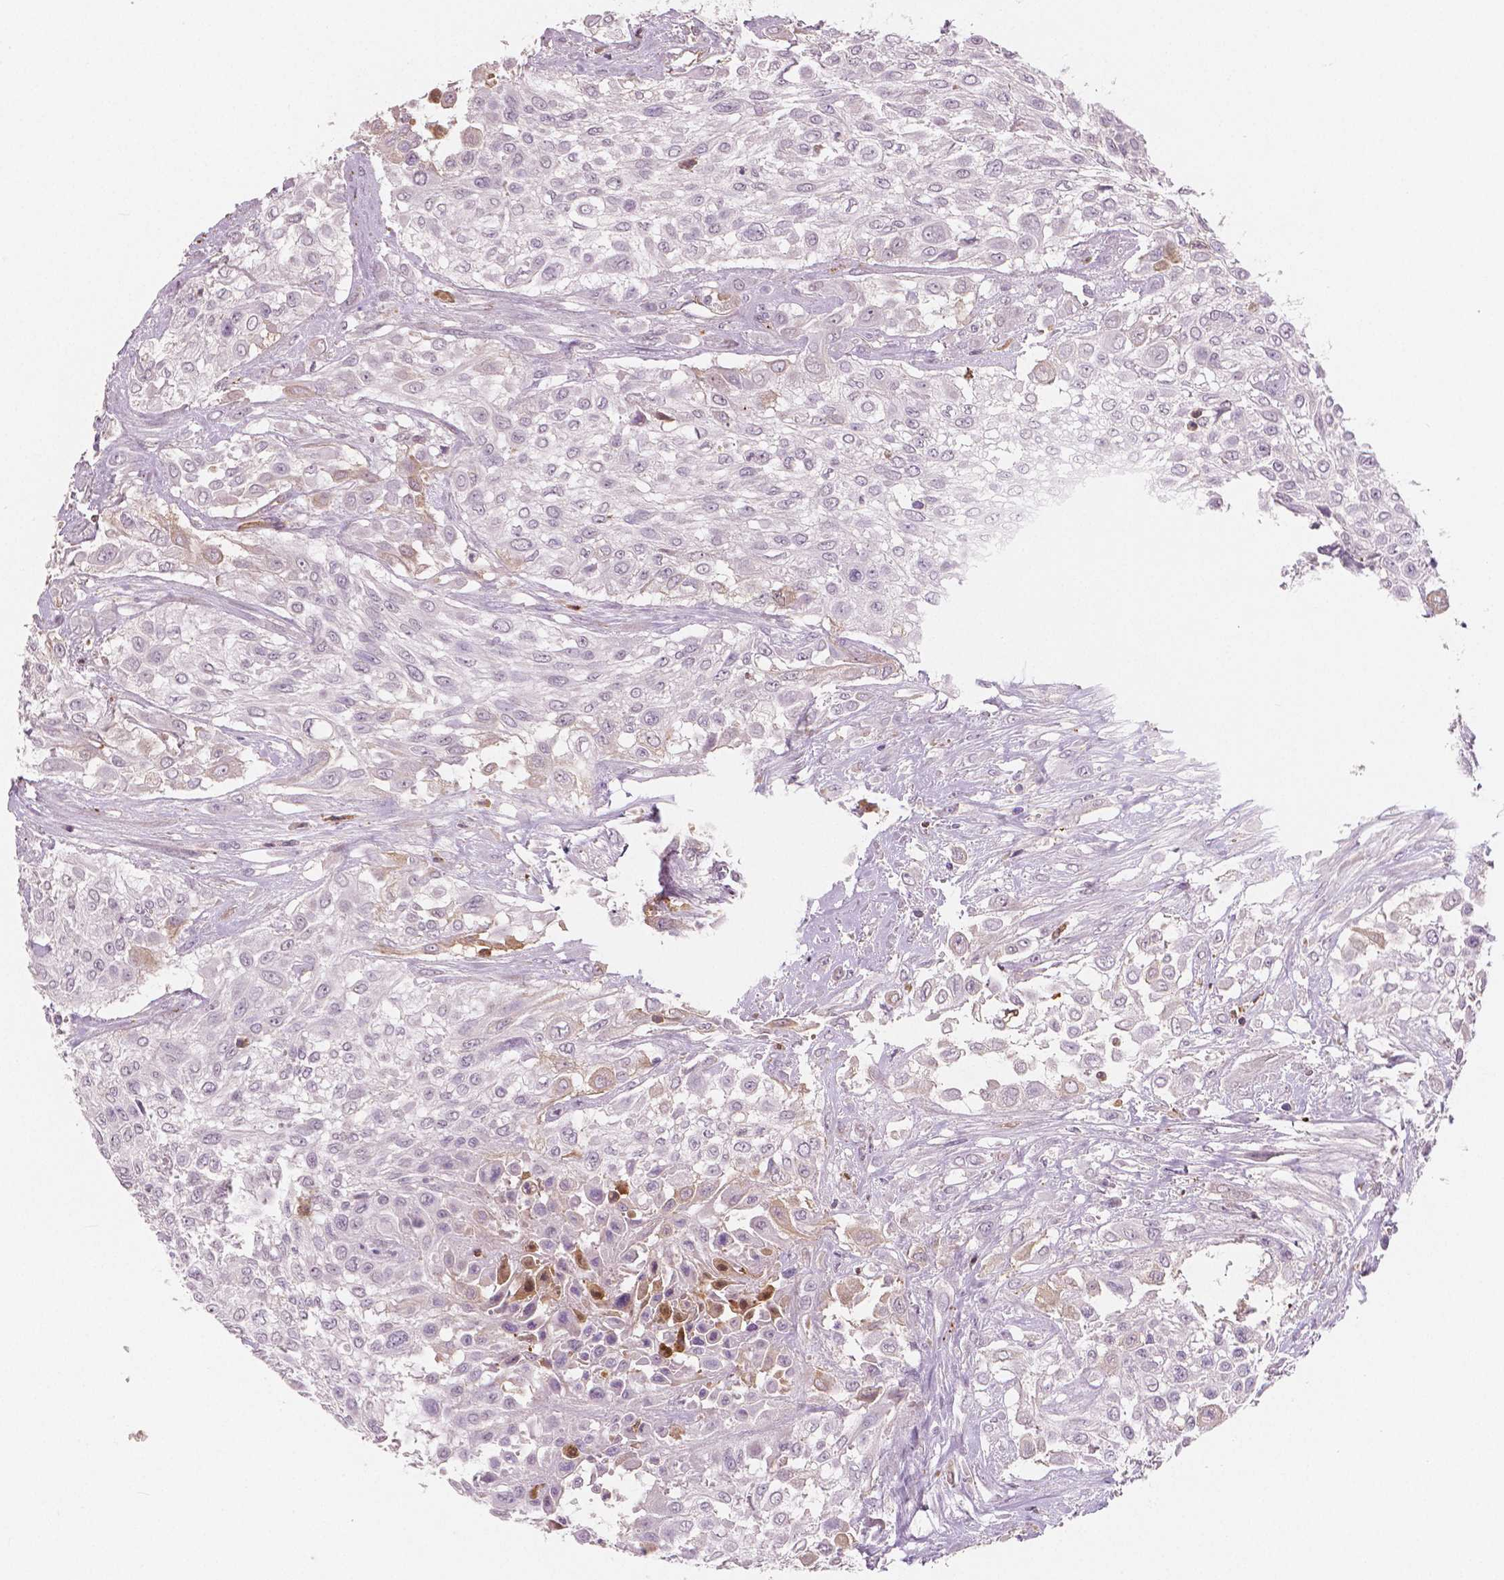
{"staining": {"intensity": "negative", "quantity": "none", "location": "none"}, "tissue": "urothelial cancer", "cell_type": "Tumor cells", "image_type": "cancer", "snomed": [{"axis": "morphology", "description": "Urothelial carcinoma, High grade"}, {"axis": "topography", "description": "Urinary bladder"}], "caption": "Tumor cells are negative for brown protein staining in urothelial carcinoma (high-grade).", "gene": "APOA4", "patient": {"sex": "male", "age": 57}}